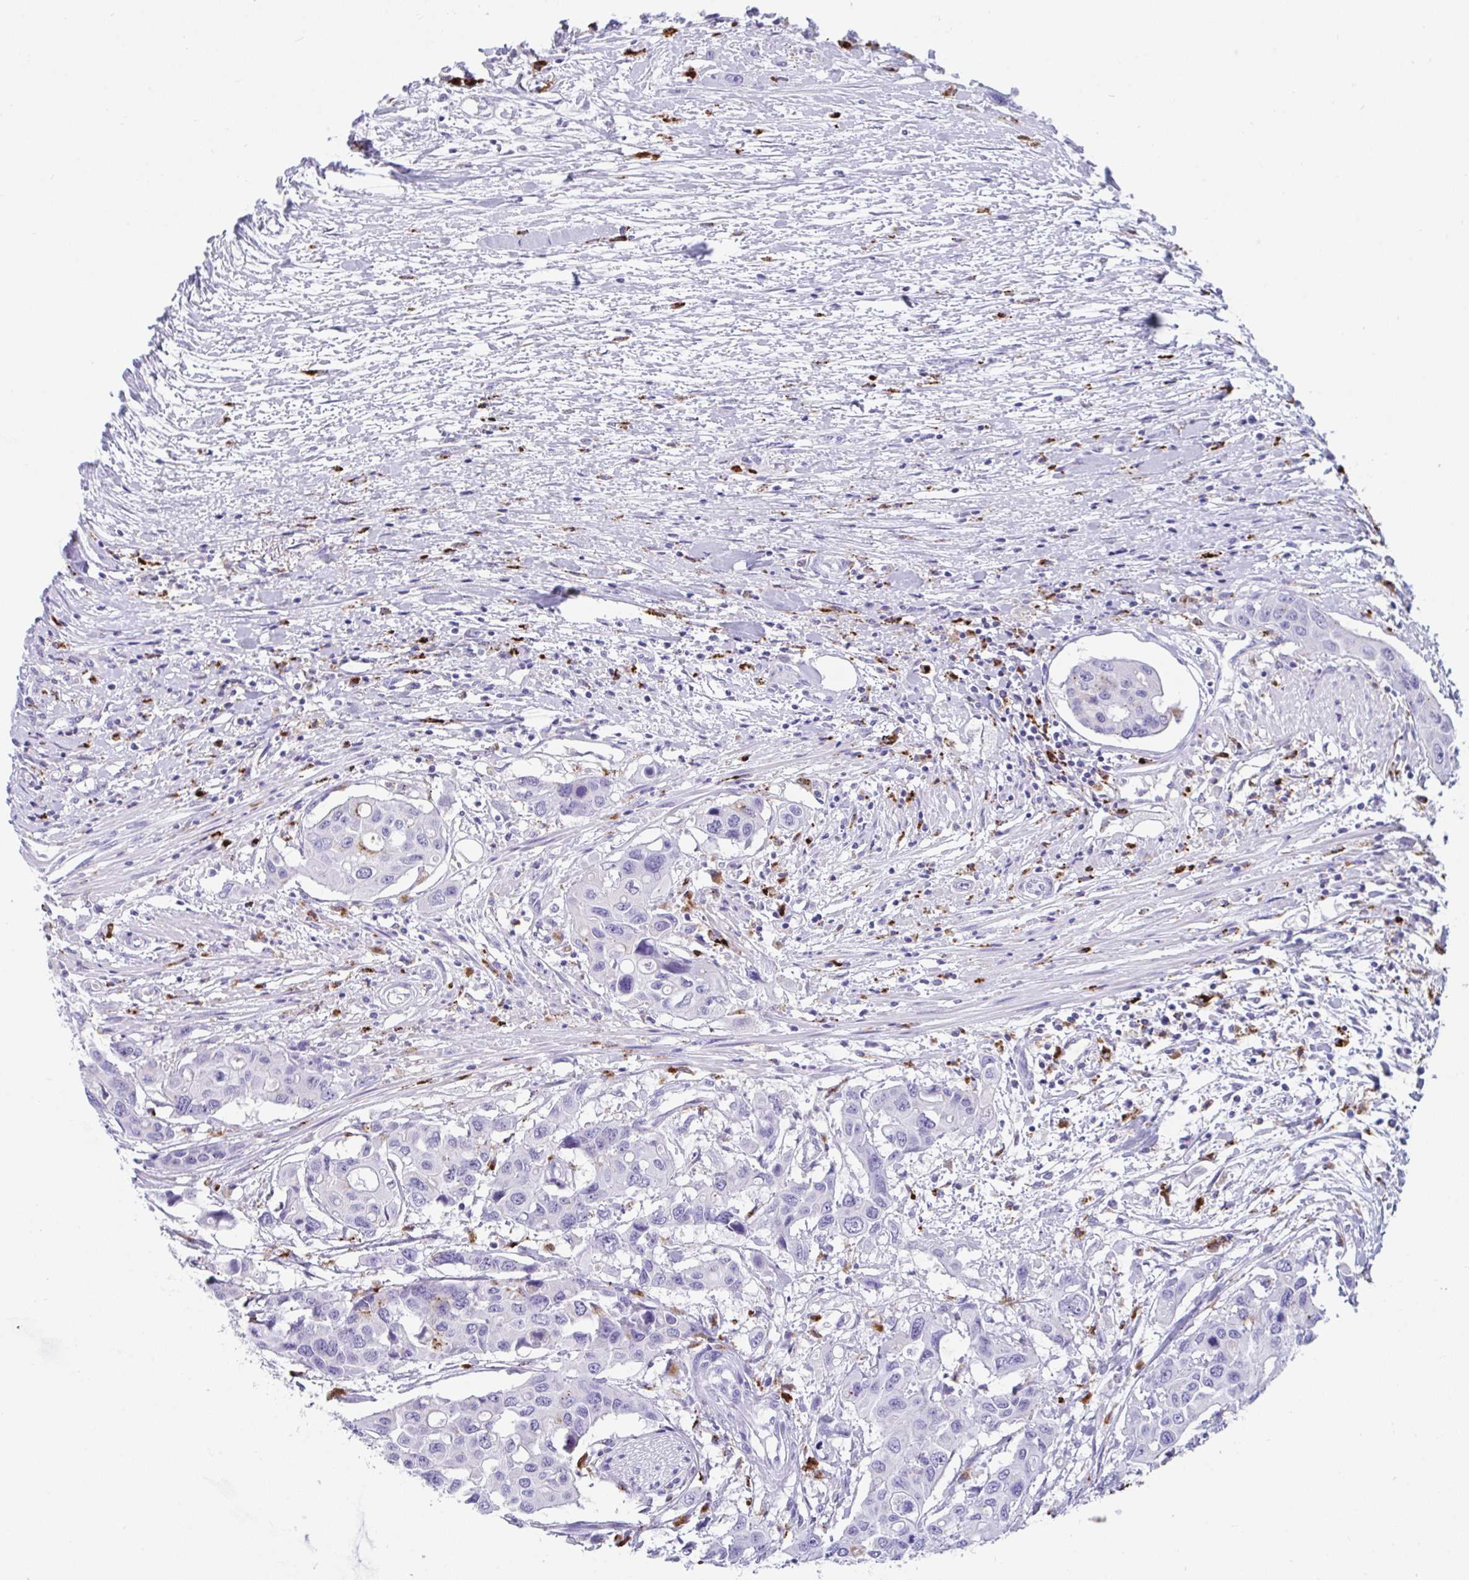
{"staining": {"intensity": "negative", "quantity": "none", "location": "none"}, "tissue": "colorectal cancer", "cell_type": "Tumor cells", "image_type": "cancer", "snomed": [{"axis": "morphology", "description": "Adenocarcinoma, NOS"}, {"axis": "topography", "description": "Colon"}], "caption": "DAB (3,3'-diaminobenzidine) immunohistochemical staining of human colorectal cancer reveals no significant expression in tumor cells.", "gene": "CPVL", "patient": {"sex": "male", "age": 77}}